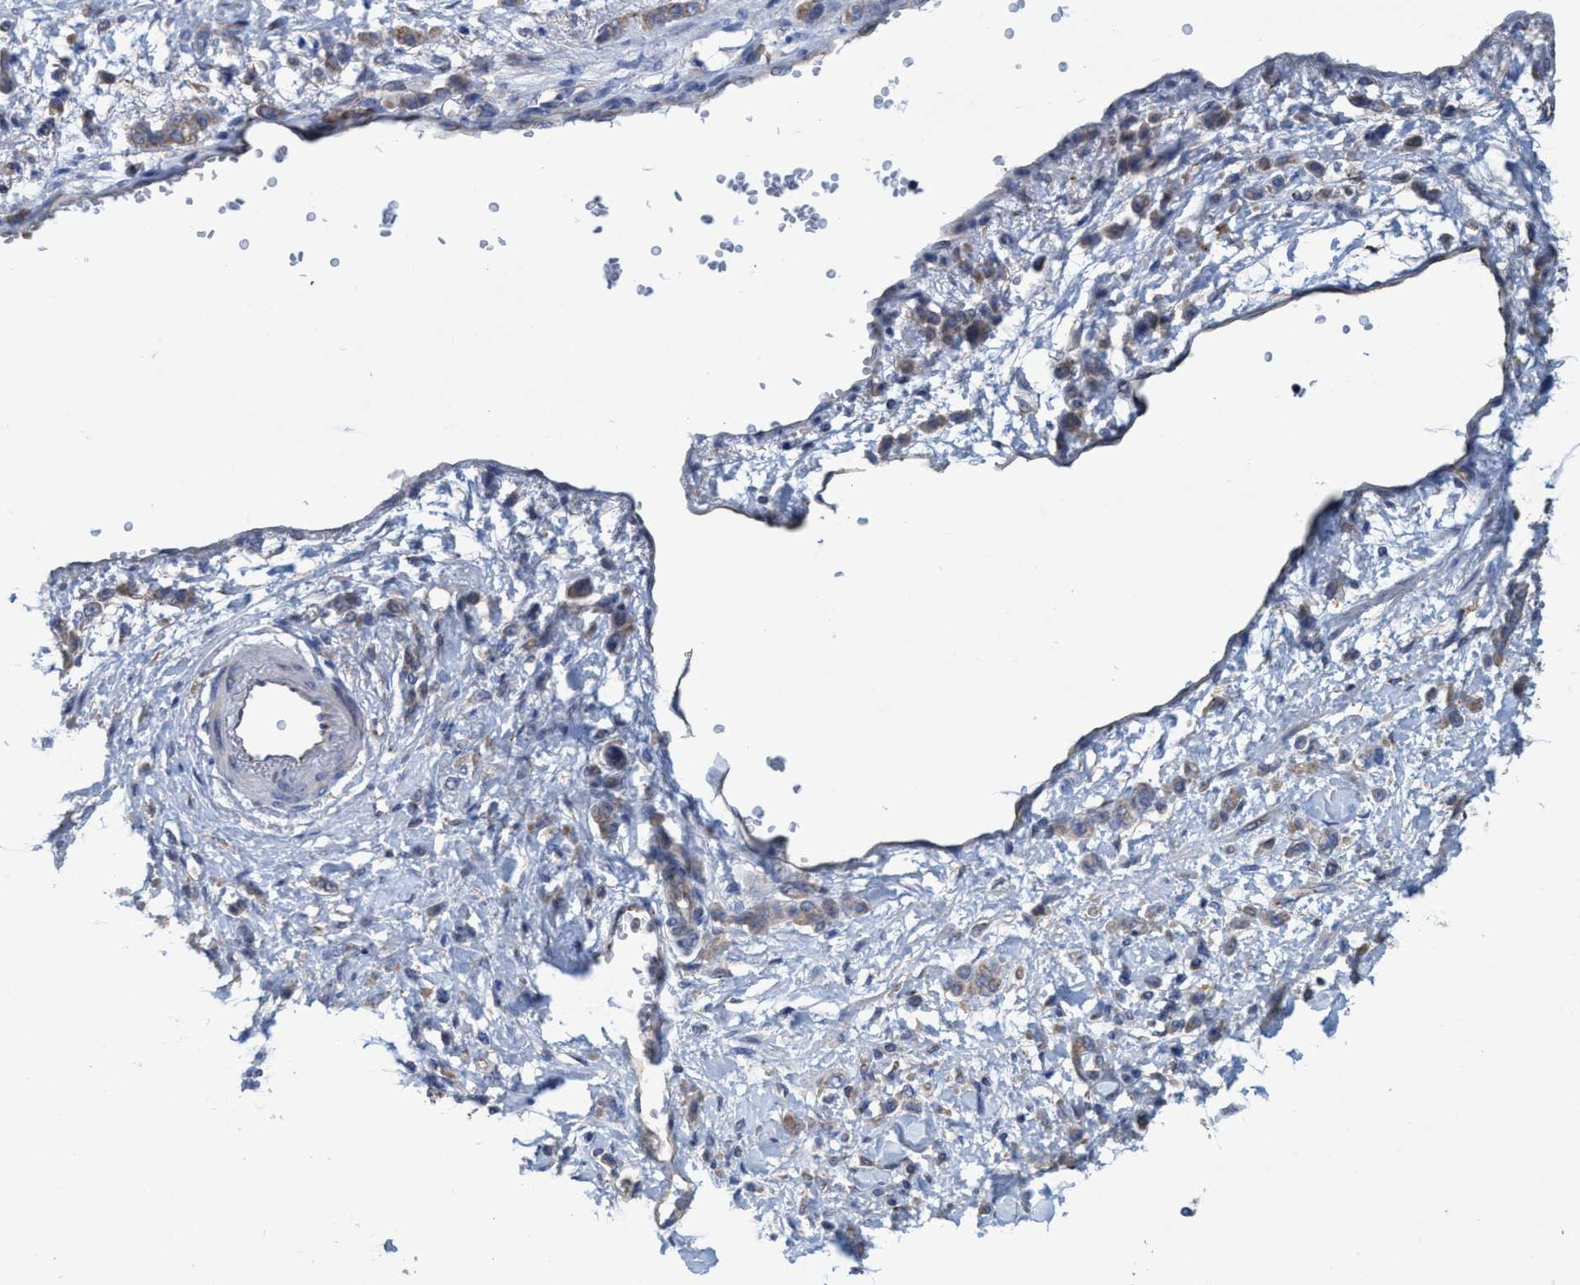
{"staining": {"intensity": "weak", "quantity": "25%-75%", "location": "cytoplasmic/membranous"}, "tissue": "stomach cancer", "cell_type": "Tumor cells", "image_type": "cancer", "snomed": [{"axis": "morphology", "description": "Normal tissue, NOS"}, {"axis": "morphology", "description": "Adenocarcinoma, NOS"}, {"axis": "topography", "description": "Stomach"}], "caption": "Adenocarcinoma (stomach) was stained to show a protein in brown. There is low levels of weak cytoplasmic/membranous expression in about 25%-75% of tumor cells. Nuclei are stained in blue.", "gene": "BICD2", "patient": {"sex": "male", "age": 82}}